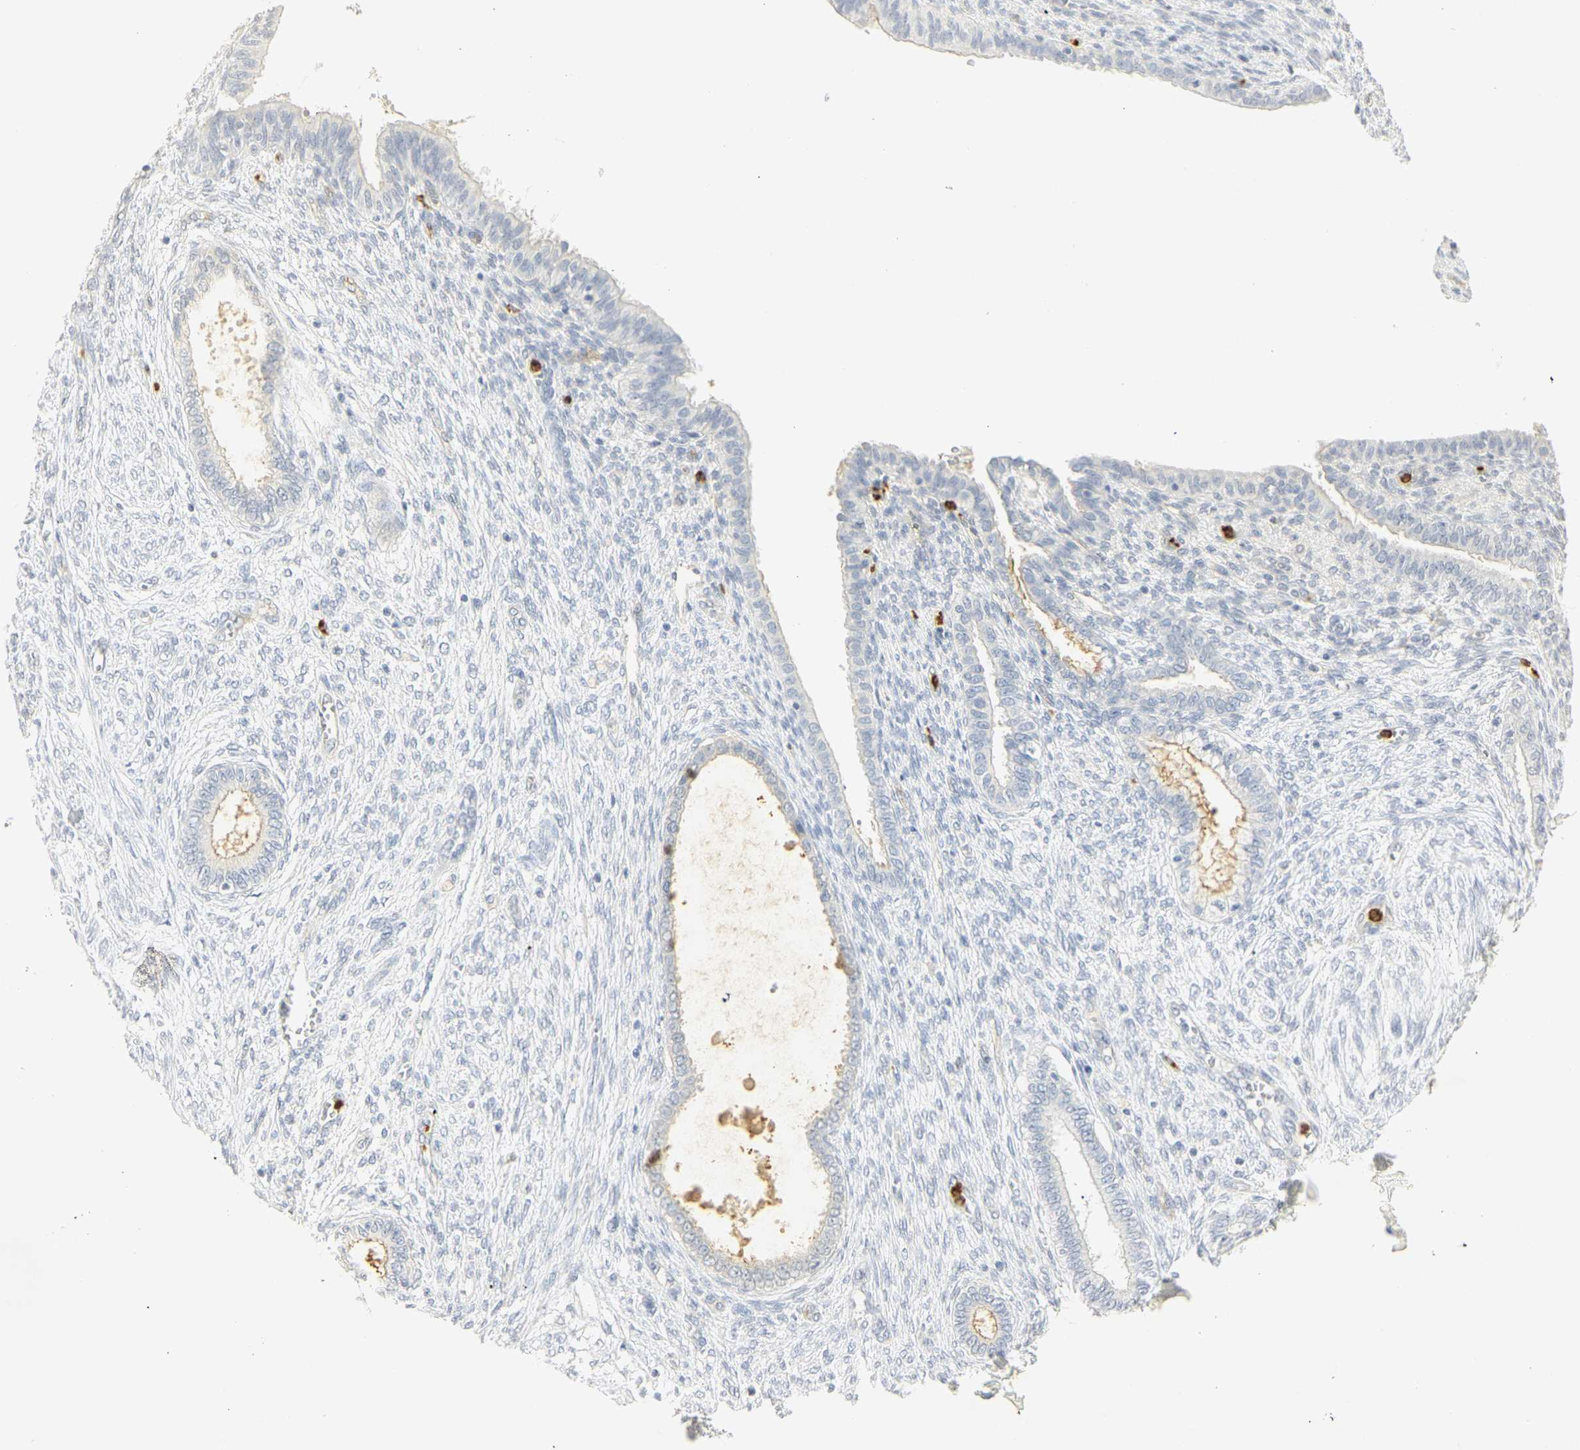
{"staining": {"intensity": "negative", "quantity": "none", "location": "none"}, "tissue": "endometrium", "cell_type": "Cells in endometrial stroma", "image_type": "normal", "snomed": [{"axis": "morphology", "description": "Normal tissue, NOS"}, {"axis": "topography", "description": "Endometrium"}], "caption": "Immunohistochemistry (IHC) micrograph of benign endometrium: human endometrium stained with DAB reveals no significant protein positivity in cells in endometrial stroma.", "gene": "CEACAM5", "patient": {"sex": "female", "age": 72}}